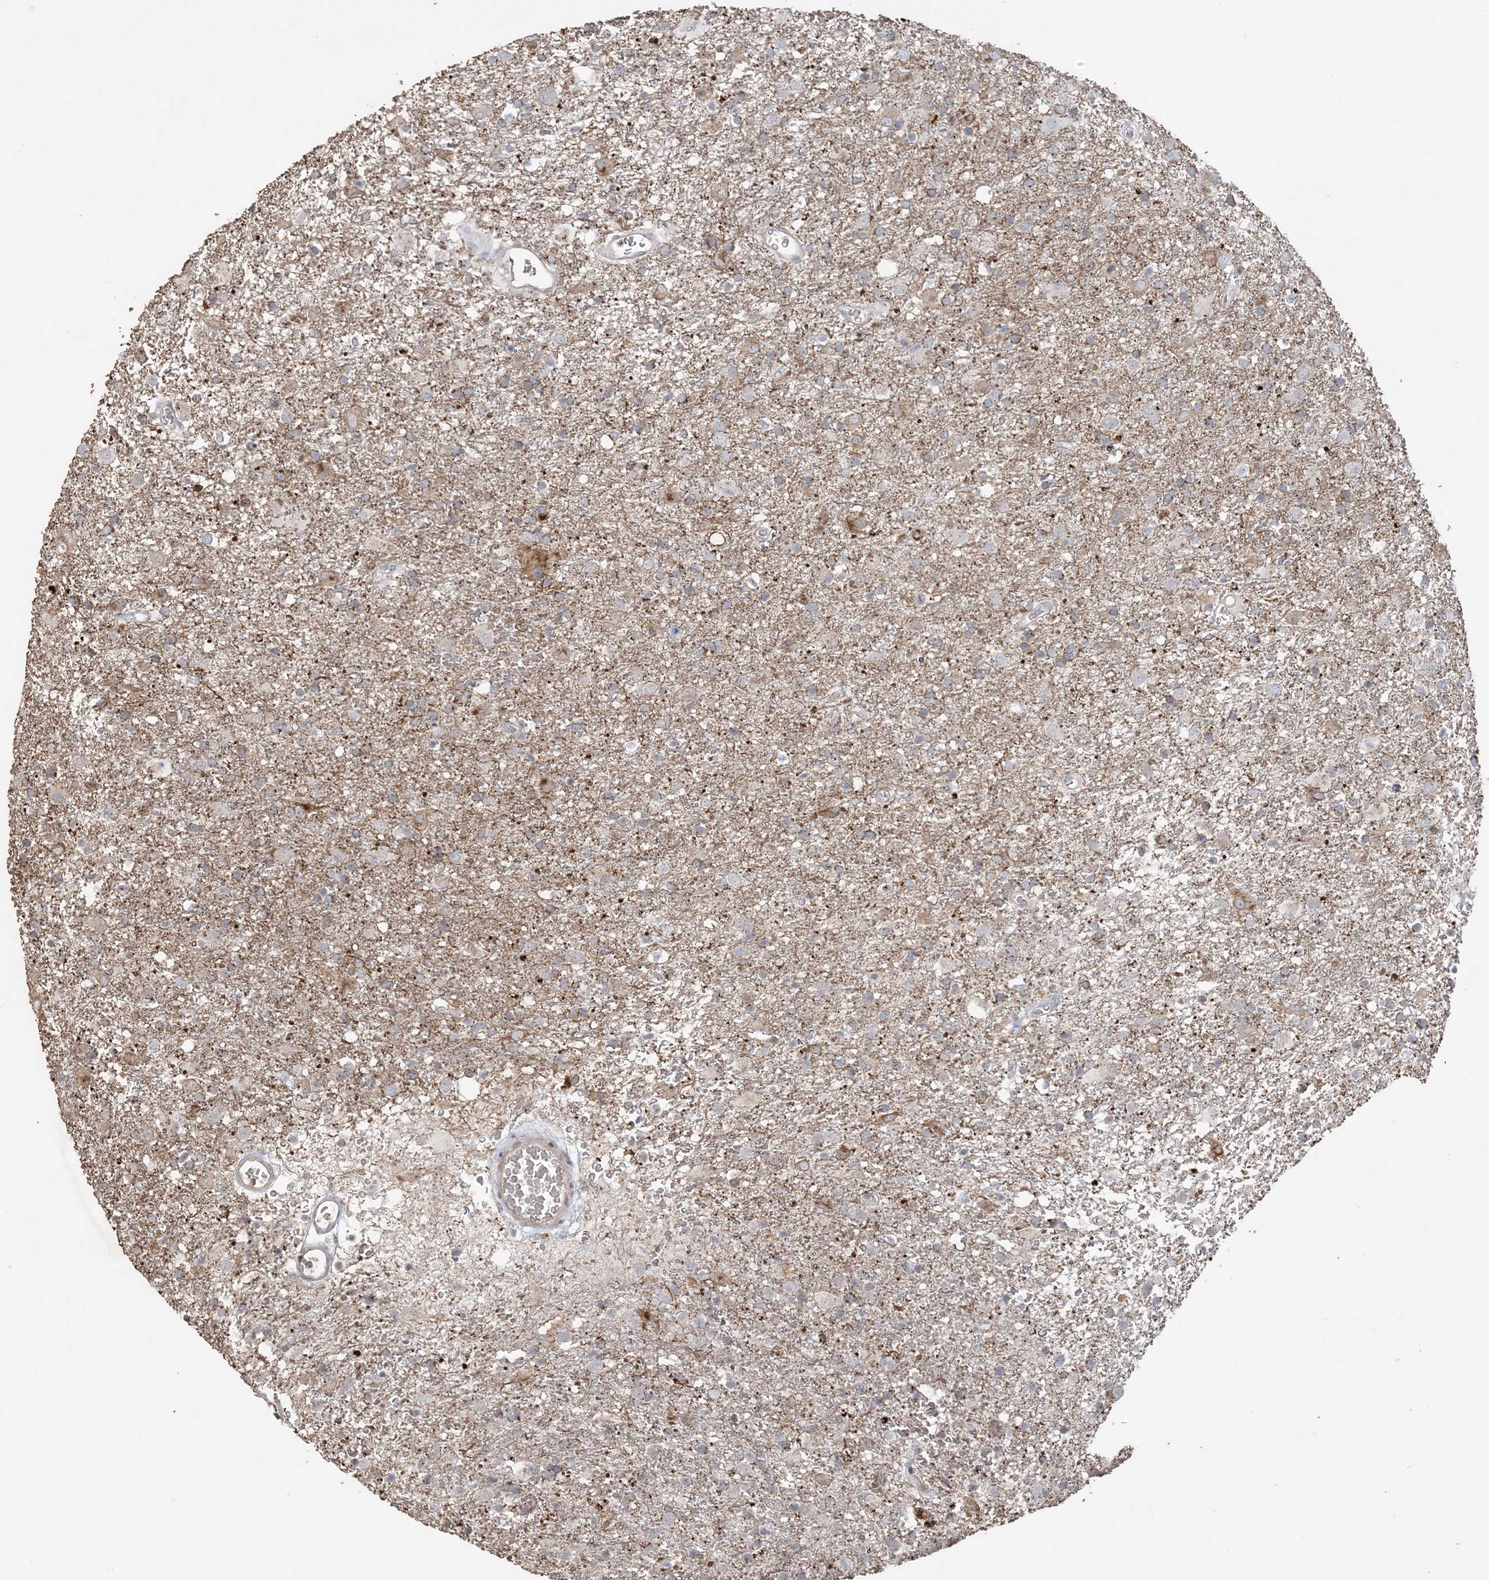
{"staining": {"intensity": "negative", "quantity": "none", "location": "none"}, "tissue": "glioma", "cell_type": "Tumor cells", "image_type": "cancer", "snomed": [{"axis": "morphology", "description": "Glioma, malignant, Low grade"}, {"axis": "topography", "description": "Brain"}], "caption": "IHC photomicrograph of human low-grade glioma (malignant) stained for a protein (brown), which demonstrates no expression in tumor cells.", "gene": "XRN1", "patient": {"sex": "male", "age": 65}}